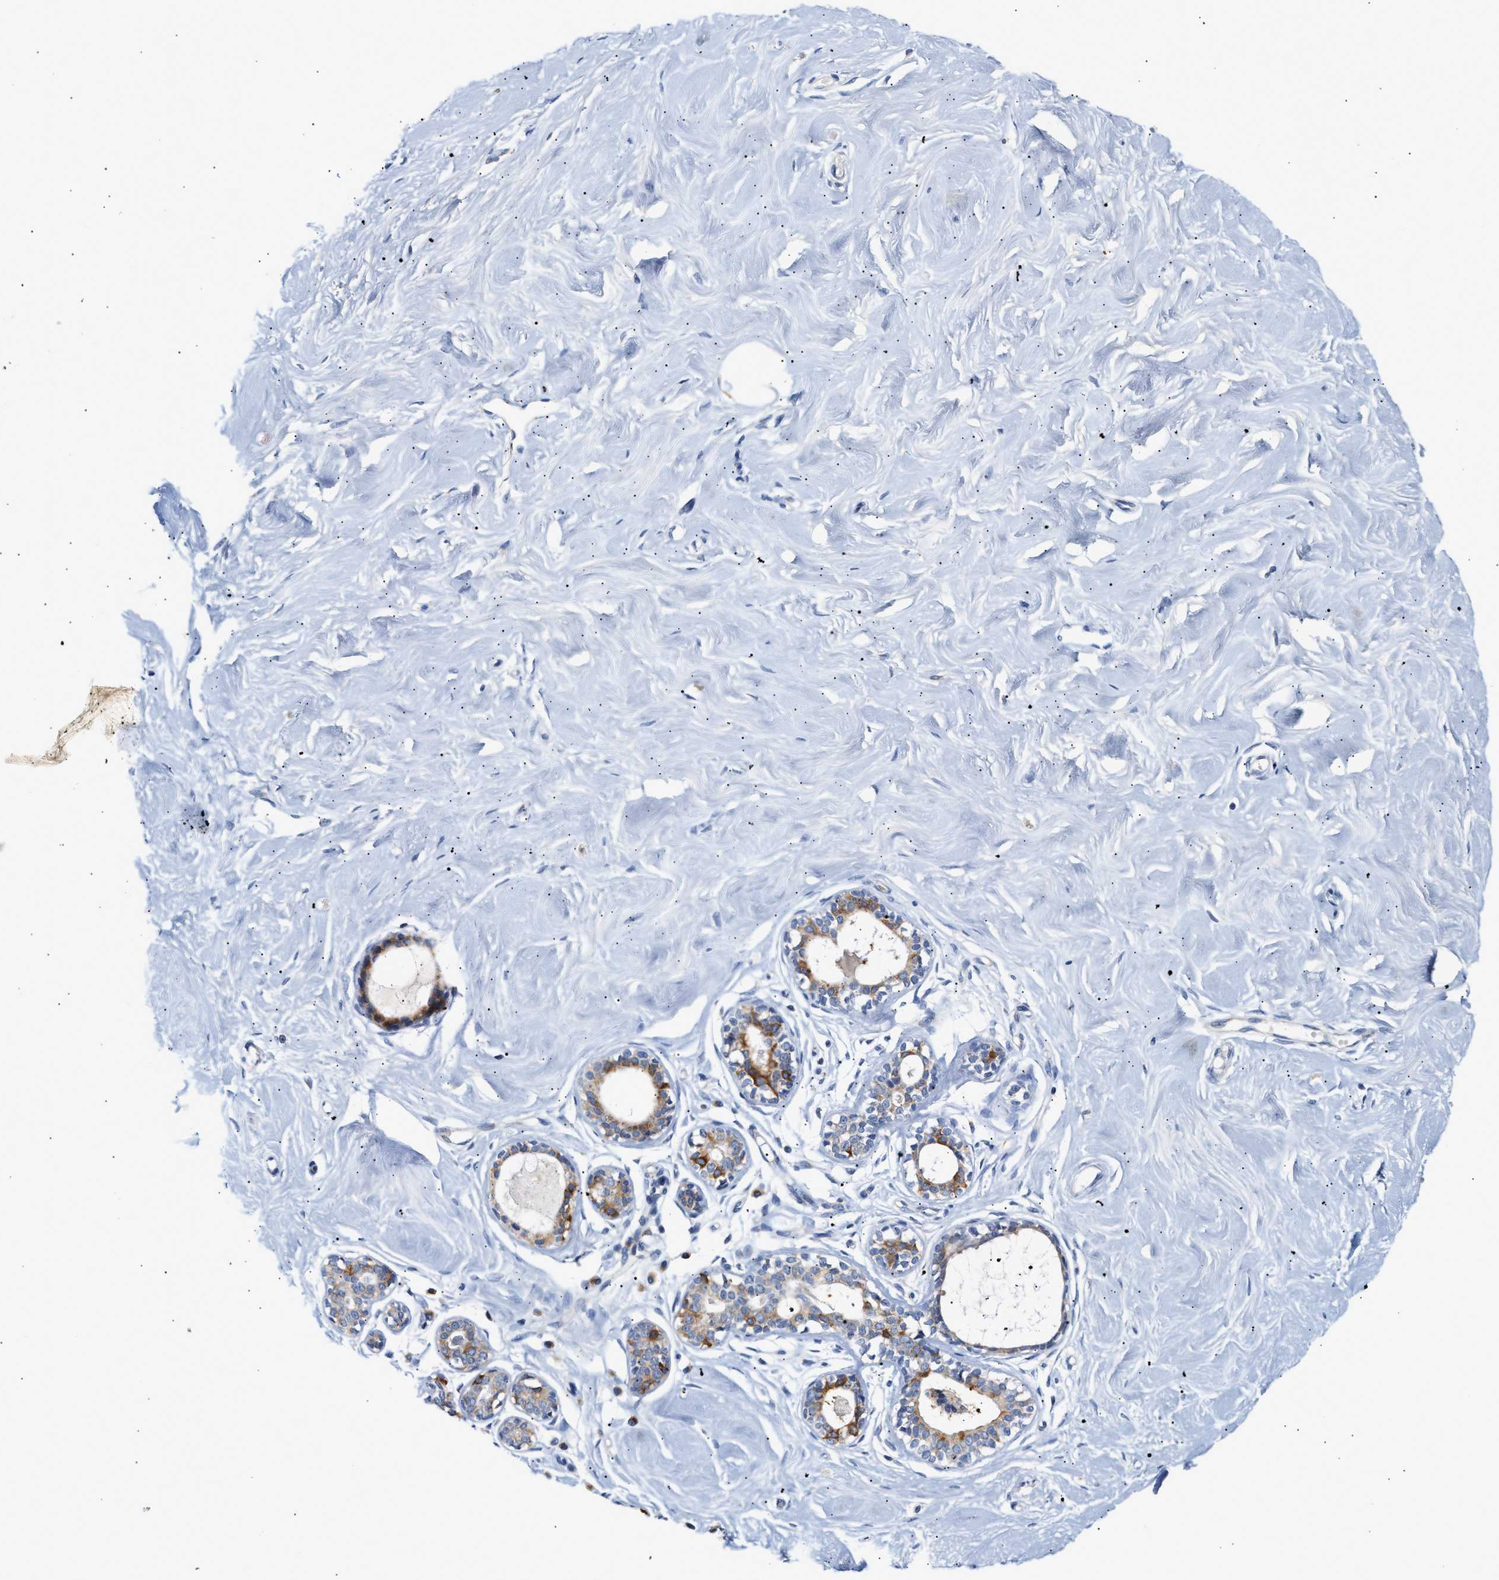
{"staining": {"intensity": "weak", "quantity": "25%-75%", "location": "cytoplasmic/membranous"}, "tissue": "breast", "cell_type": "Adipocytes", "image_type": "normal", "snomed": [{"axis": "morphology", "description": "Normal tissue, NOS"}, {"axis": "topography", "description": "Breast"}], "caption": "Immunohistochemical staining of benign breast demonstrates 25%-75% levels of weak cytoplasmic/membranous protein positivity in approximately 25%-75% of adipocytes. The staining is performed using DAB brown chromogen to label protein expression. The nuclei are counter-stained blue using hematoxylin.", "gene": "TRIM50", "patient": {"sex": "female", "age": 23}}